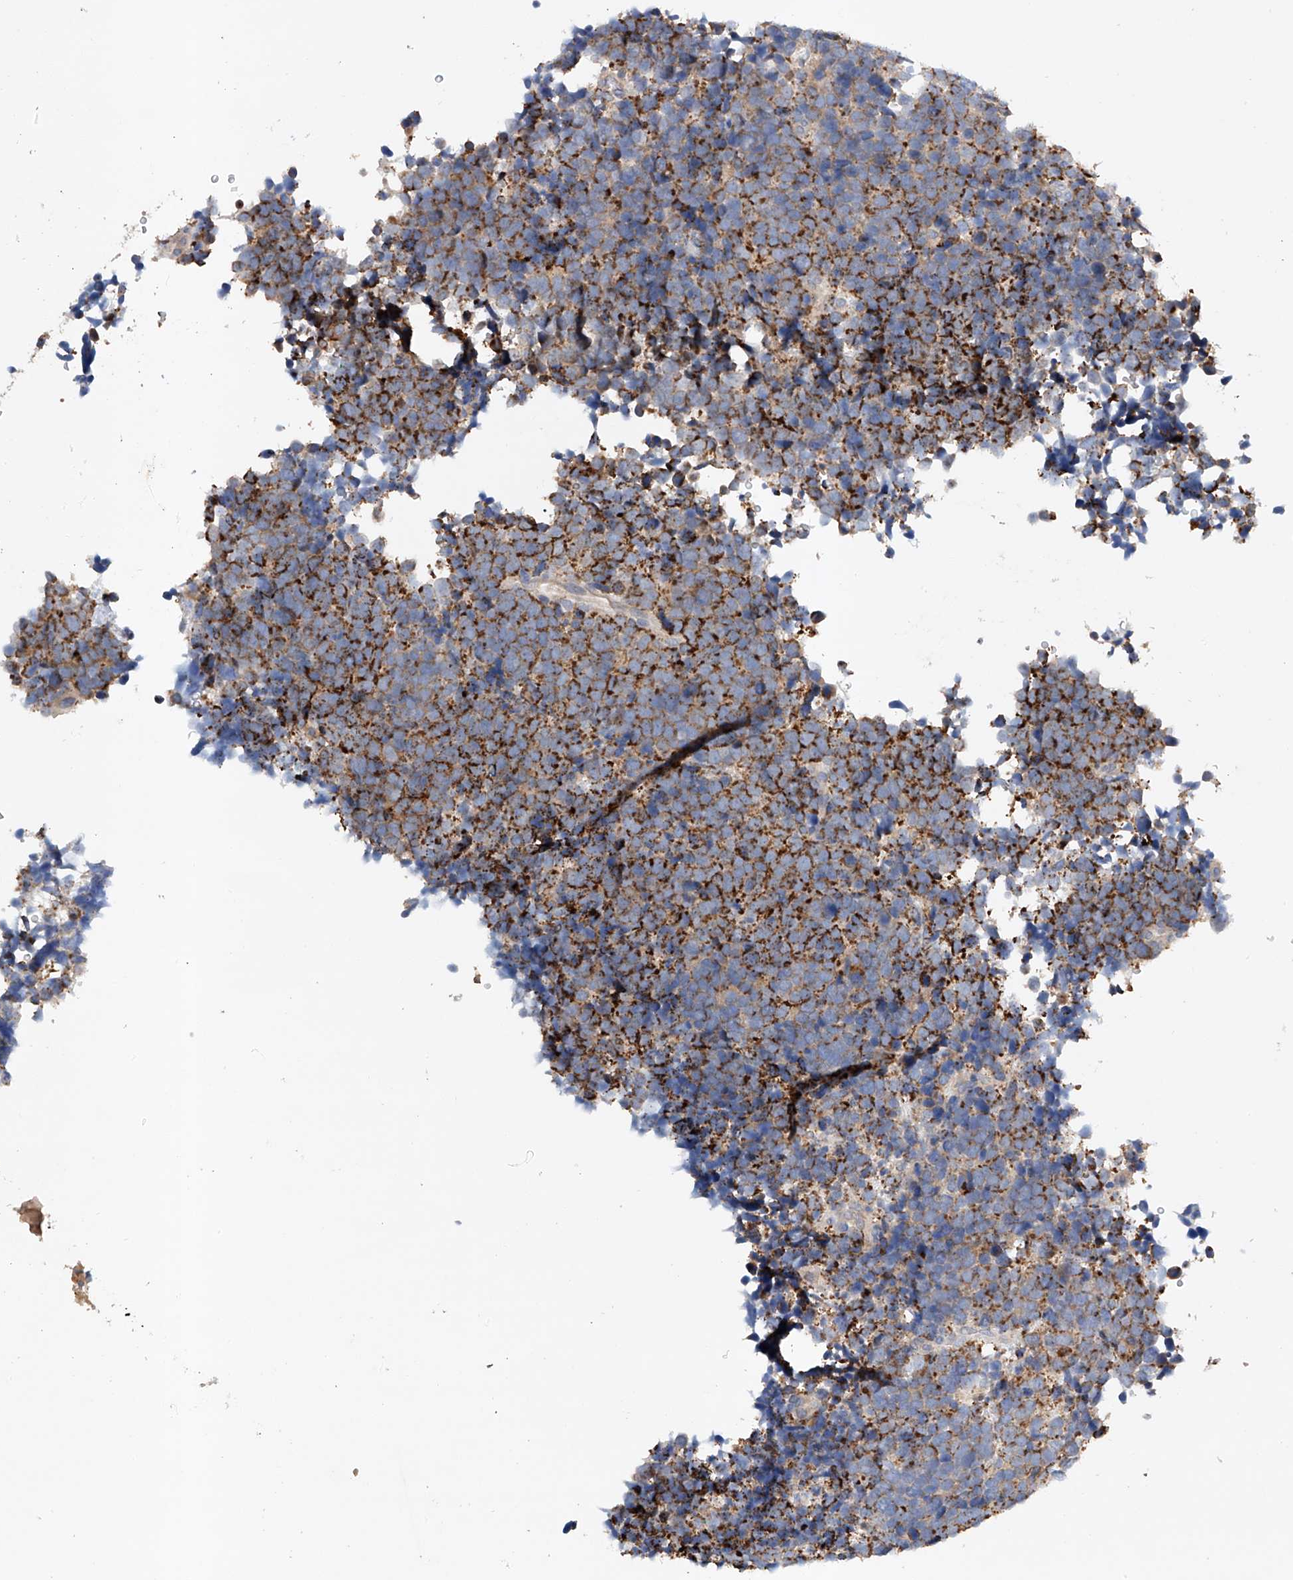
{"staining": {"intensity": "strong", "quantity": ">75%", "location": "cytoplasmic/membranous"}, "tissue": "urothelial cancer", "cell_type": "Tumor cells", "image_type": "cancer", "snomed": [{"axis": "morphology", "description": "Urothelial carcinoma, High grade"}, {"axis": "topography", "description": "Urinary bladder"}], "caption": "Human urothelial cancer stained for a protein (brown) shows strong cytoplasmic/membranous positive staining in about >75% of tumor cells.", "gene": "GPC4", "patient": {"sex": "female", "age": 82}}